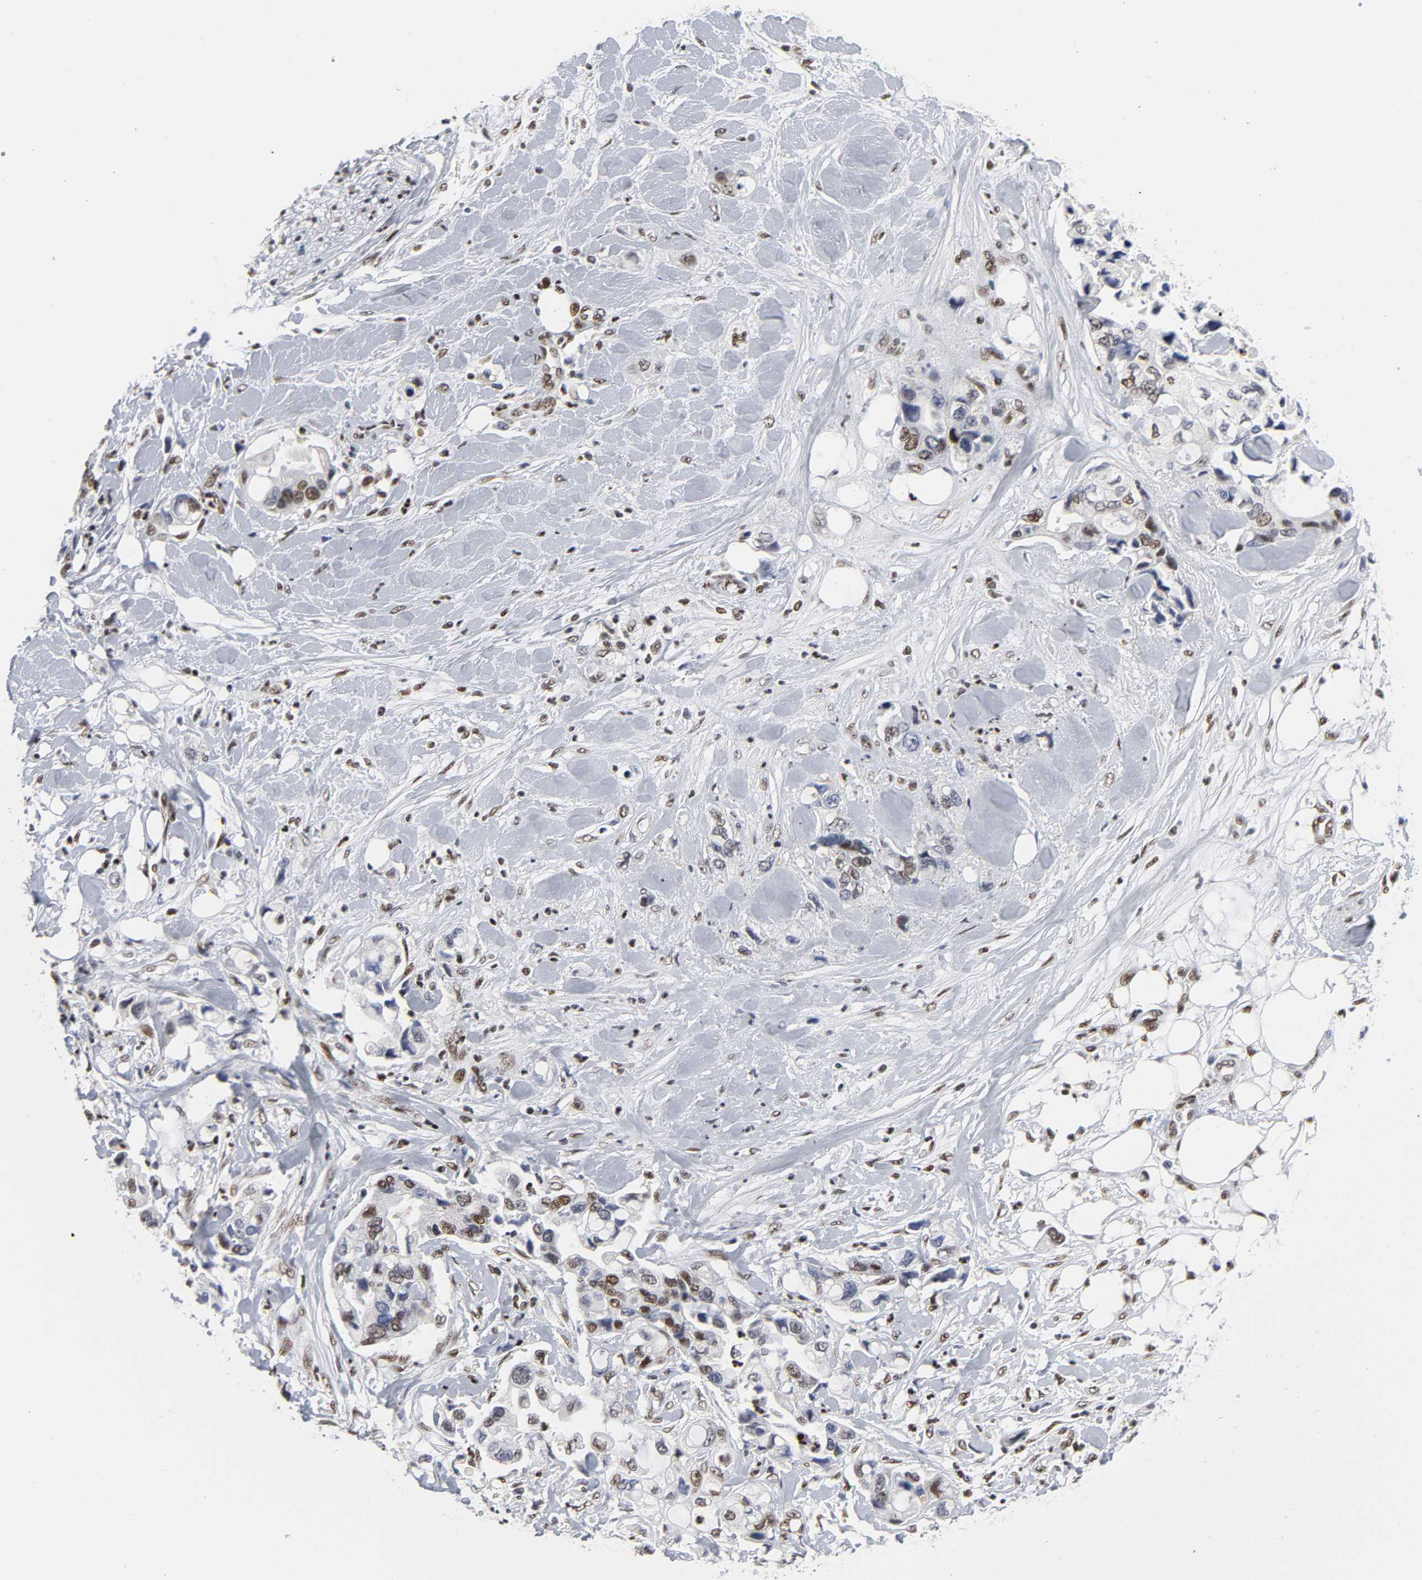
{"staining": {"intensity": "strong", "quantity": ">75%", "location": "nuclear"}, "tissue": "pancreatic cancer", "cell_type": "Tumor cells", "image_type": "cancer", "snomed": [{"axis": "morphology", "description": "Adenocarcinoma, NOS"}, {"axis": "topography", "description": "Pancreas"}], "caption": "The photomicrograph demonstrates immunohistochemical staining of pancreatic adenocarcinoma. There is strong nuclear positivity is appreciated in about >75% of tumor cells.", "gene": "CREBBP", "patient": {"sex": "male", "age": 70}}